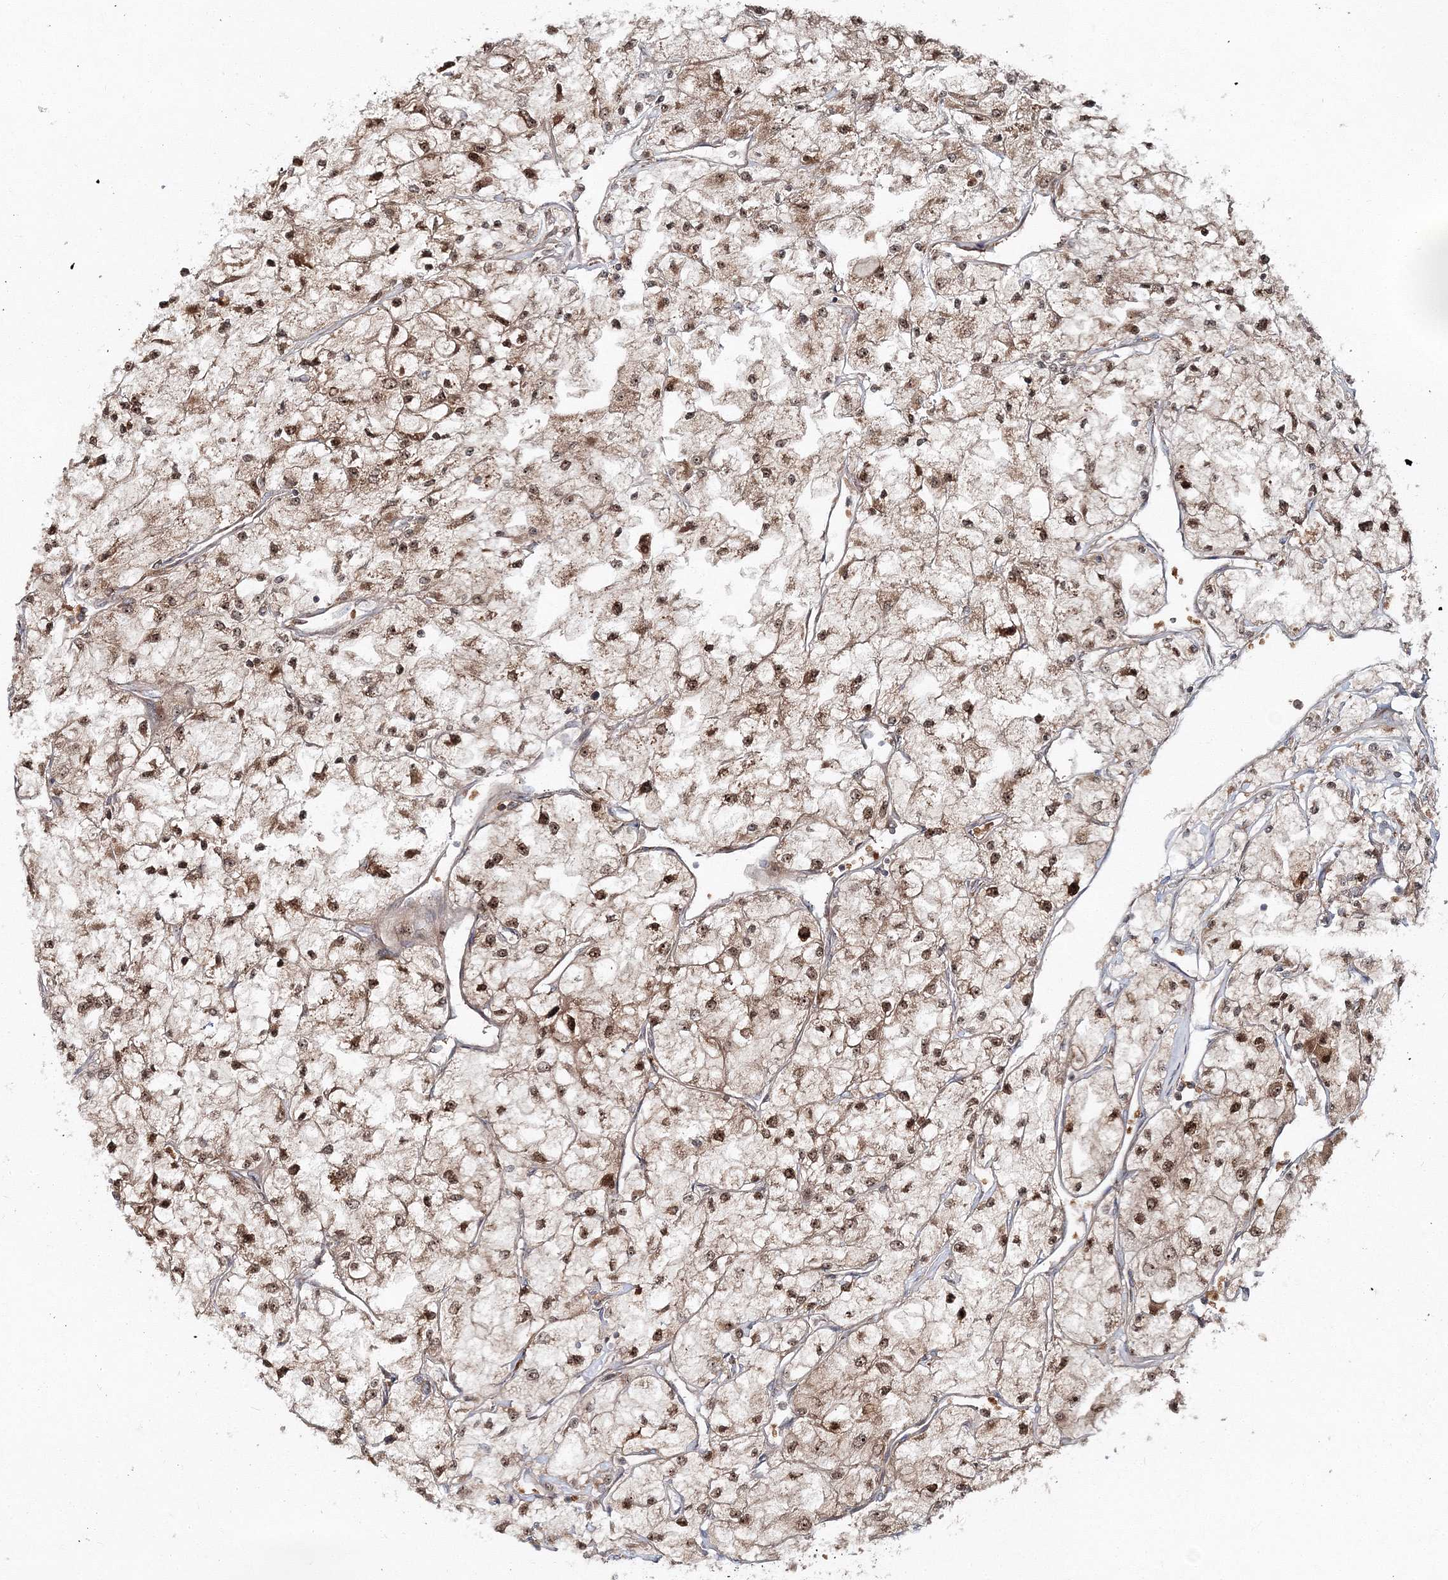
{"staining": {"intensity": "moderate", "quantity": ">75%", "location": "cytoplasmic/membranous,nuclear"}, "tissue": "renal cancer", "cell_type": "Tumor cells", "image_type": "cancer", "snomed": [{"axis": "morphology", "description": "Adenocarcinoma, NOS"}, {"axis": "topography", "description": "Kidney"}], "caption": "High-magnification brightfield microscopy of renal cancer stained with DAB (brown) and counterstained with hematoxylin (blue). tumor cells exhibit moderate cytoplasmic/membranous and nuclear staining is identified in about>75% of cells.", "gene": "PCBD2", "patient": {"sex": "male", "age": 80}}